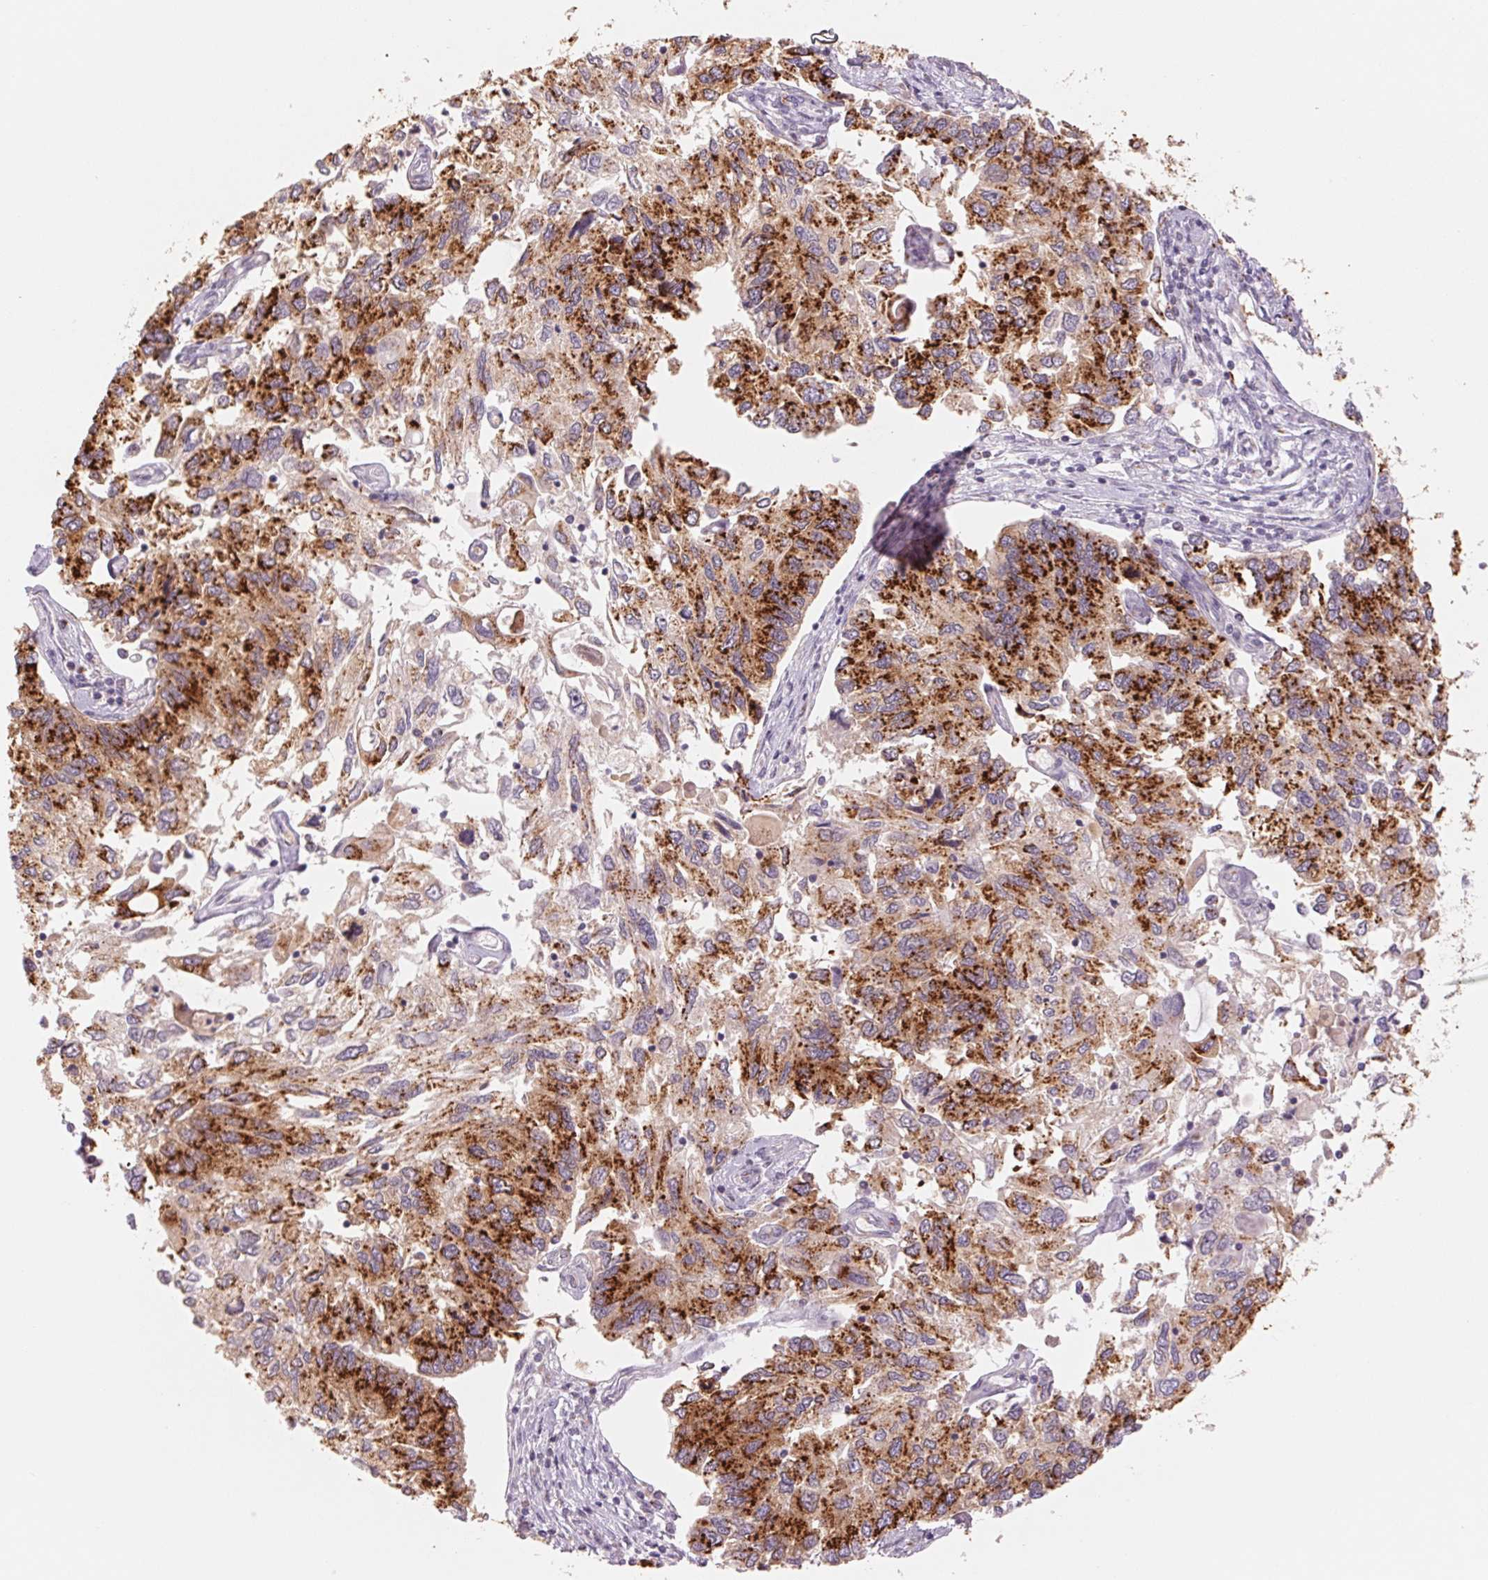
{"staining": {"intensity": "strong", "quantity": ">75%", "location": "cytoplasmic/membranous"}, "tissue": "endometrial cancer", "cell_type": "Tumor cells", "image_type": "cancer", "snomed": [{"axis": "morphology", "description": "Carcinoma, NOS"}, {"axis": "topography", "description": "Uterus"}], "caption": "The micrograph reveals immunohistochemical staining of endometrial cancer (carcinoma). There is strong cytoplasmic/membranous positivity is identified in about >75% of tumor cells.", "gene": "GALNT7", "patient": {"sex": "female", "age": 76}}